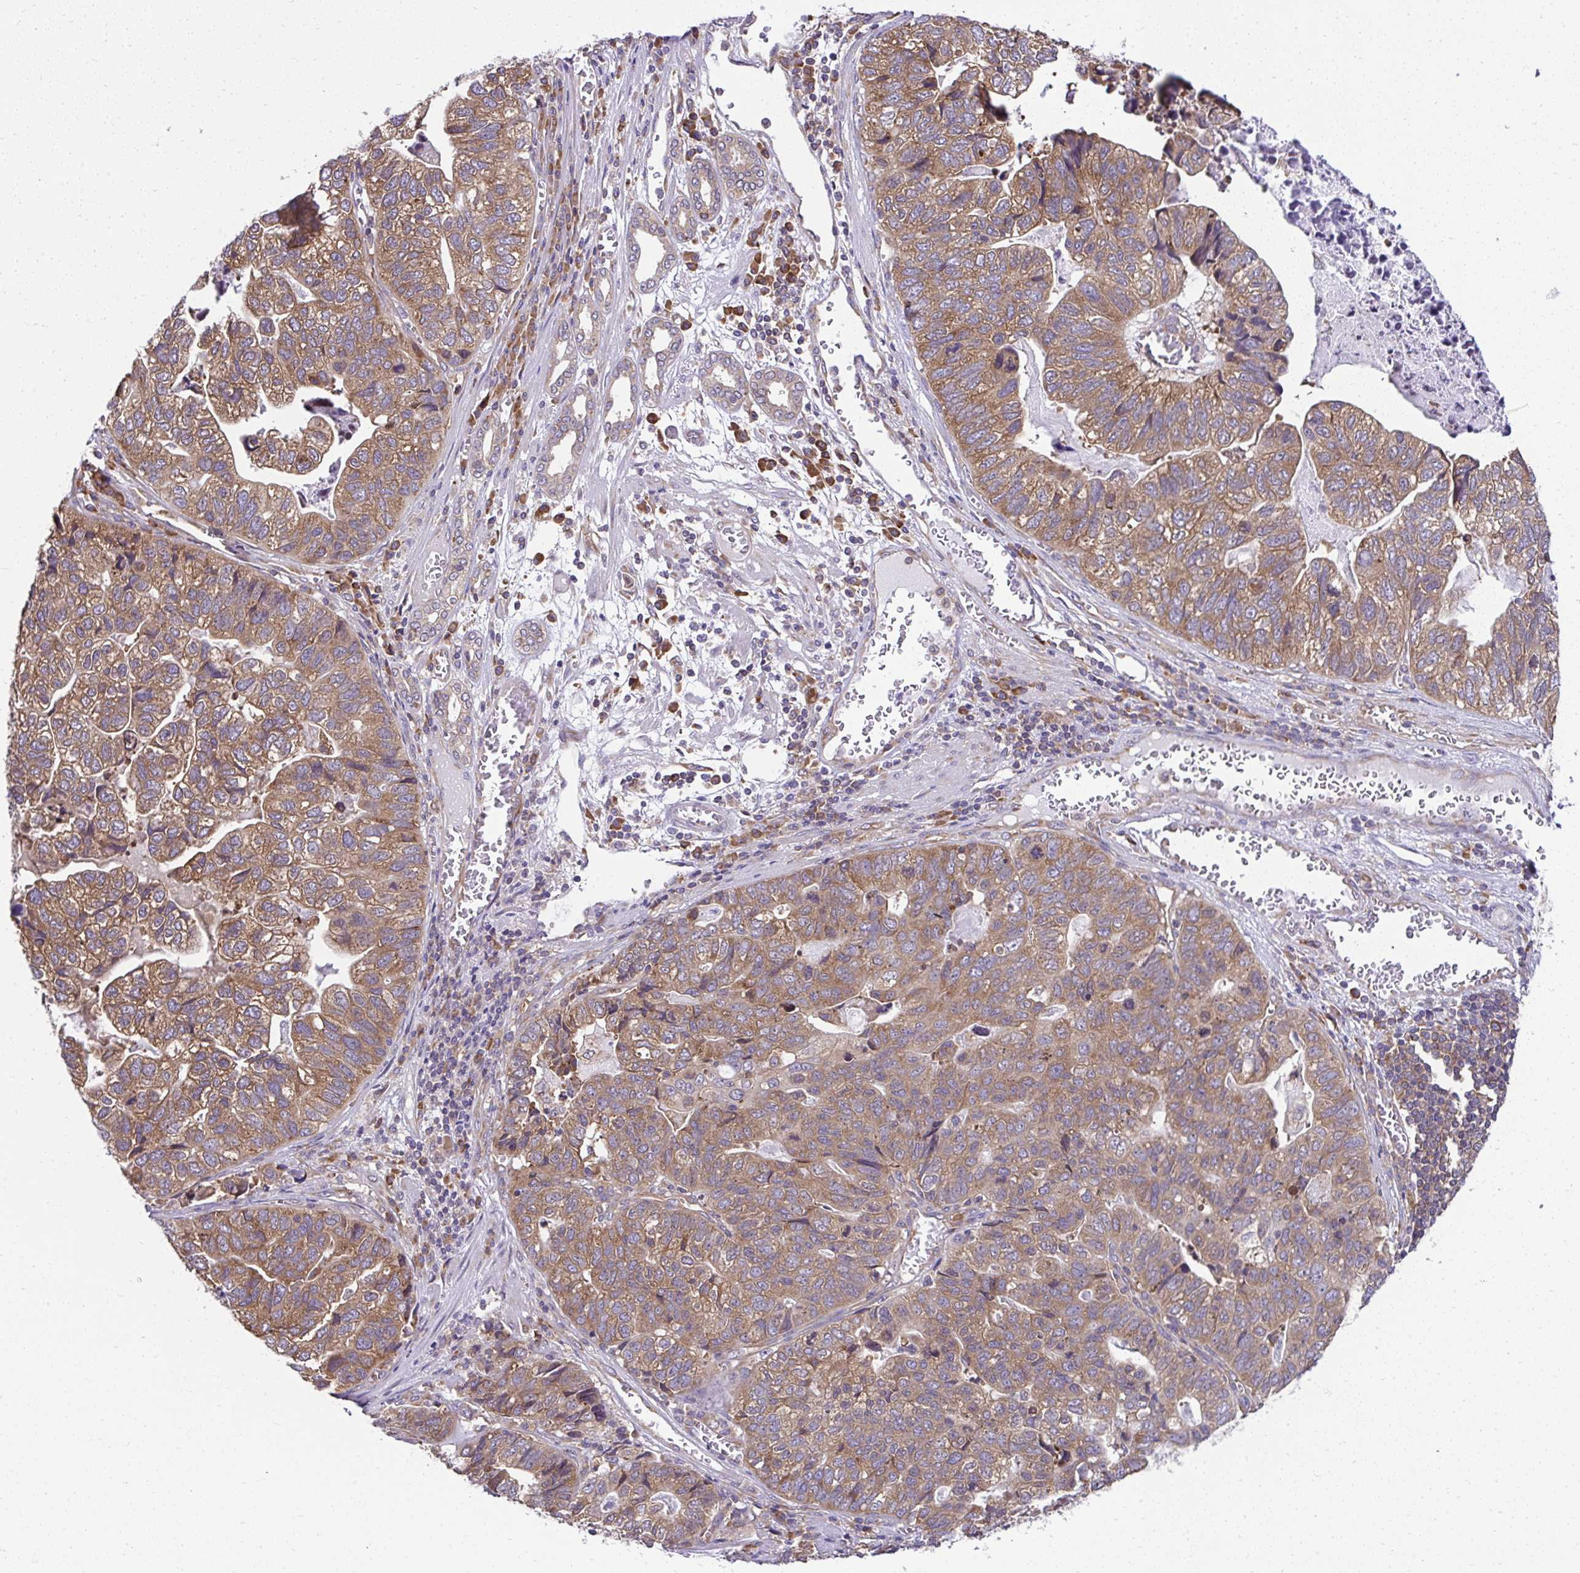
{"staining": {"intensity": "moderate", "quantity": ">75%", "location": "cytoplasmic/membranous"}, "tissue": "stomach cancer", "cell_type": "Tumor cells", "image_type": "cancer", "snomed": [{"axis": "morphology", "description": "Adenocarcinoma, NOS"}, {"axis": "topography", "description": "Stomach, upper"}], "caption": "Protein analysis of stomach adenocarcinoma tissue demonstrates moderate cytoplasmic/membranous staining in about >75% of tumor cells. (IHC, brightfield microscopy, high magnification).", "gene": "RPS7", "patient": {"sex": "female", "age": 67}}